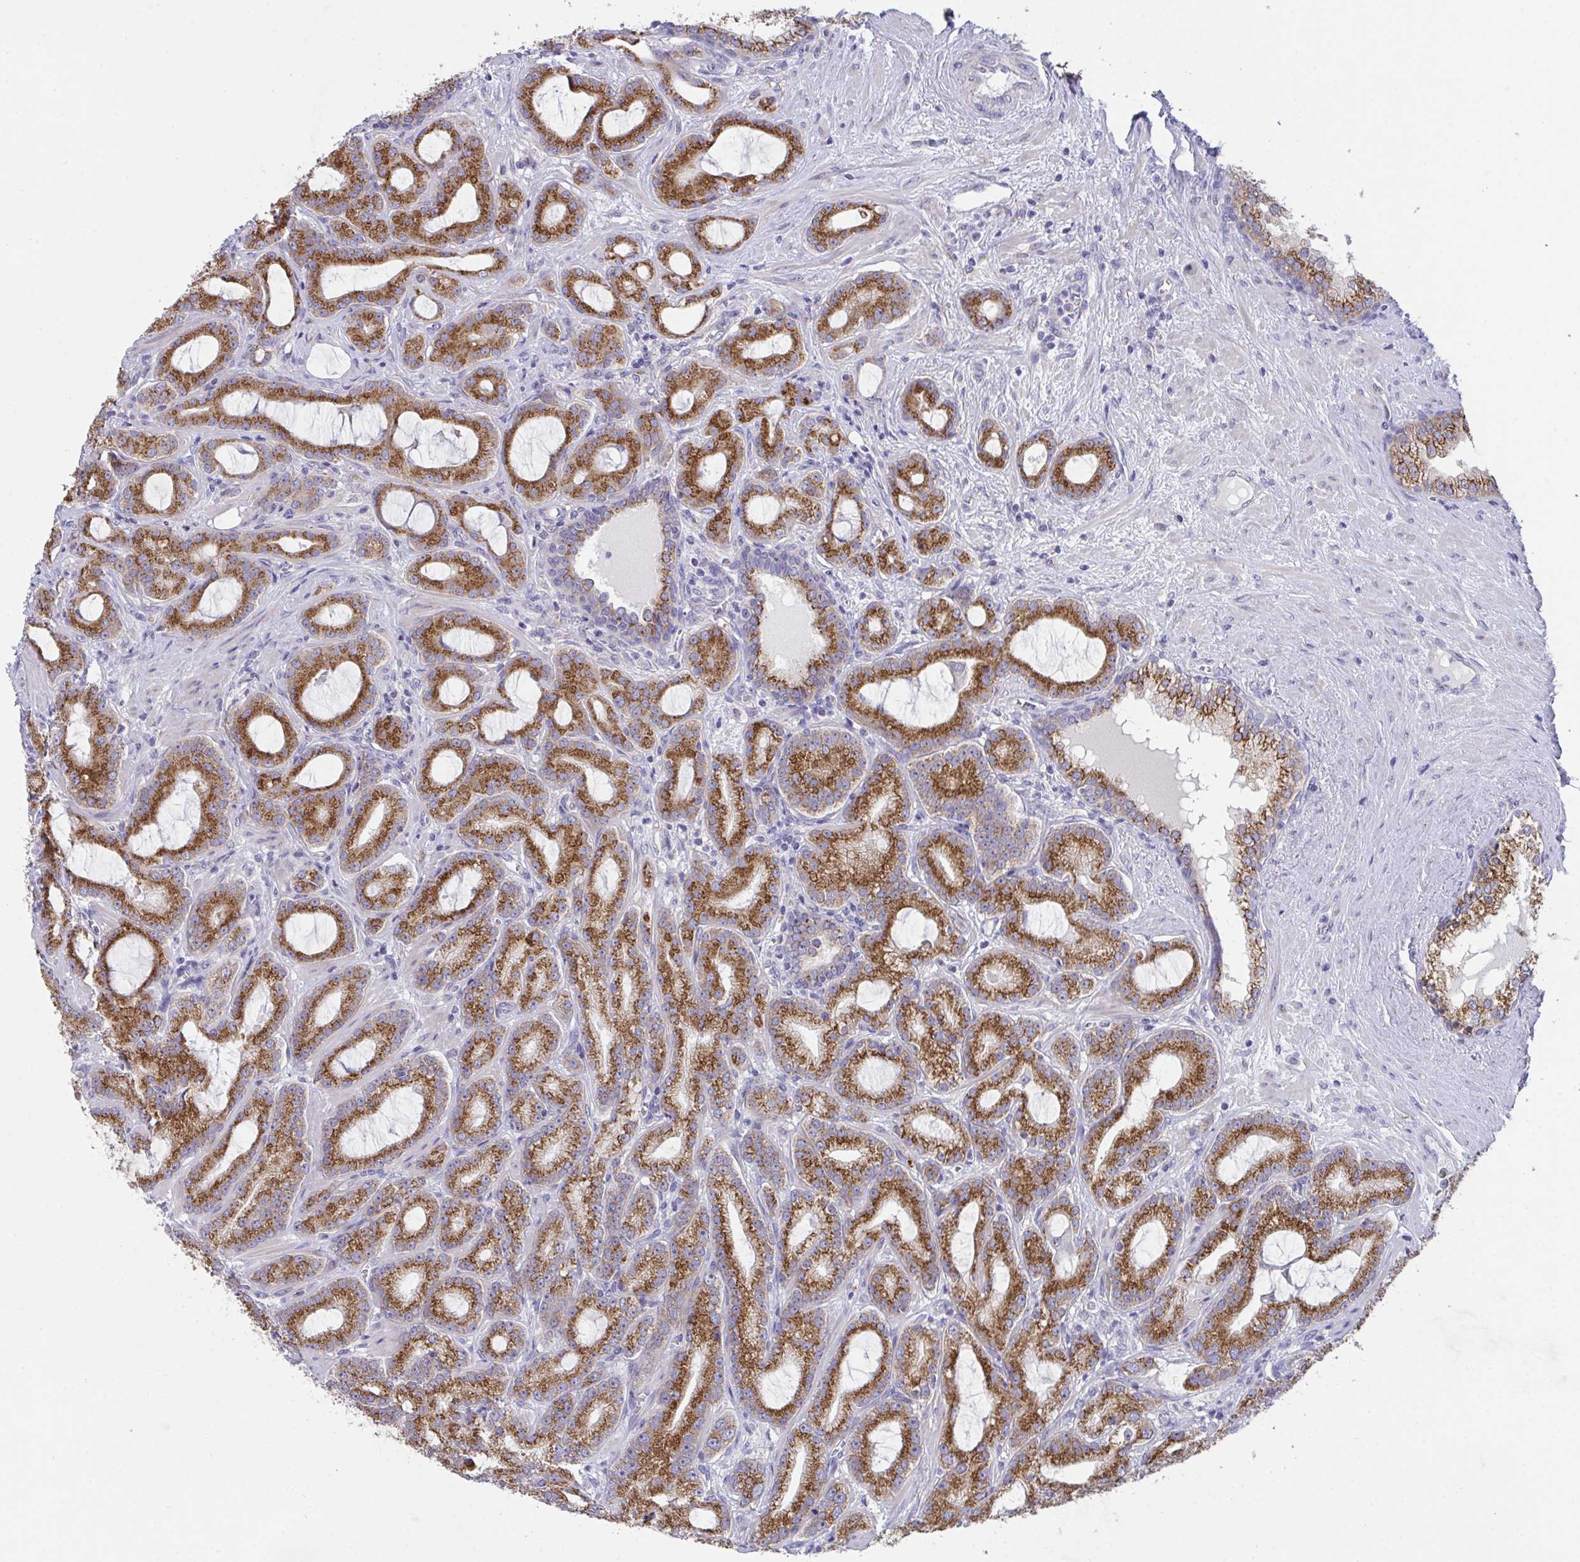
{"staining": {"intensity": "strong", "quantity": ">75%", "location": "cytoplasmic/membranous"}, "tissue": "prostate cancer", "cell_type": "Tumor cells", "image_type": "cancer", "snomed": [{"axis": "morphology", "description": "Adenocarcinoma, High grade"}, {"axis": "topography", "description": "Prostate"}], "caption": "IHC of prostate cancer reveals high levels of strong cytoplasmic/membranous expression in approximately >75% of tumor cells.", "gene": "MIA3", "patient": {"sex": "male", "age": 65}}